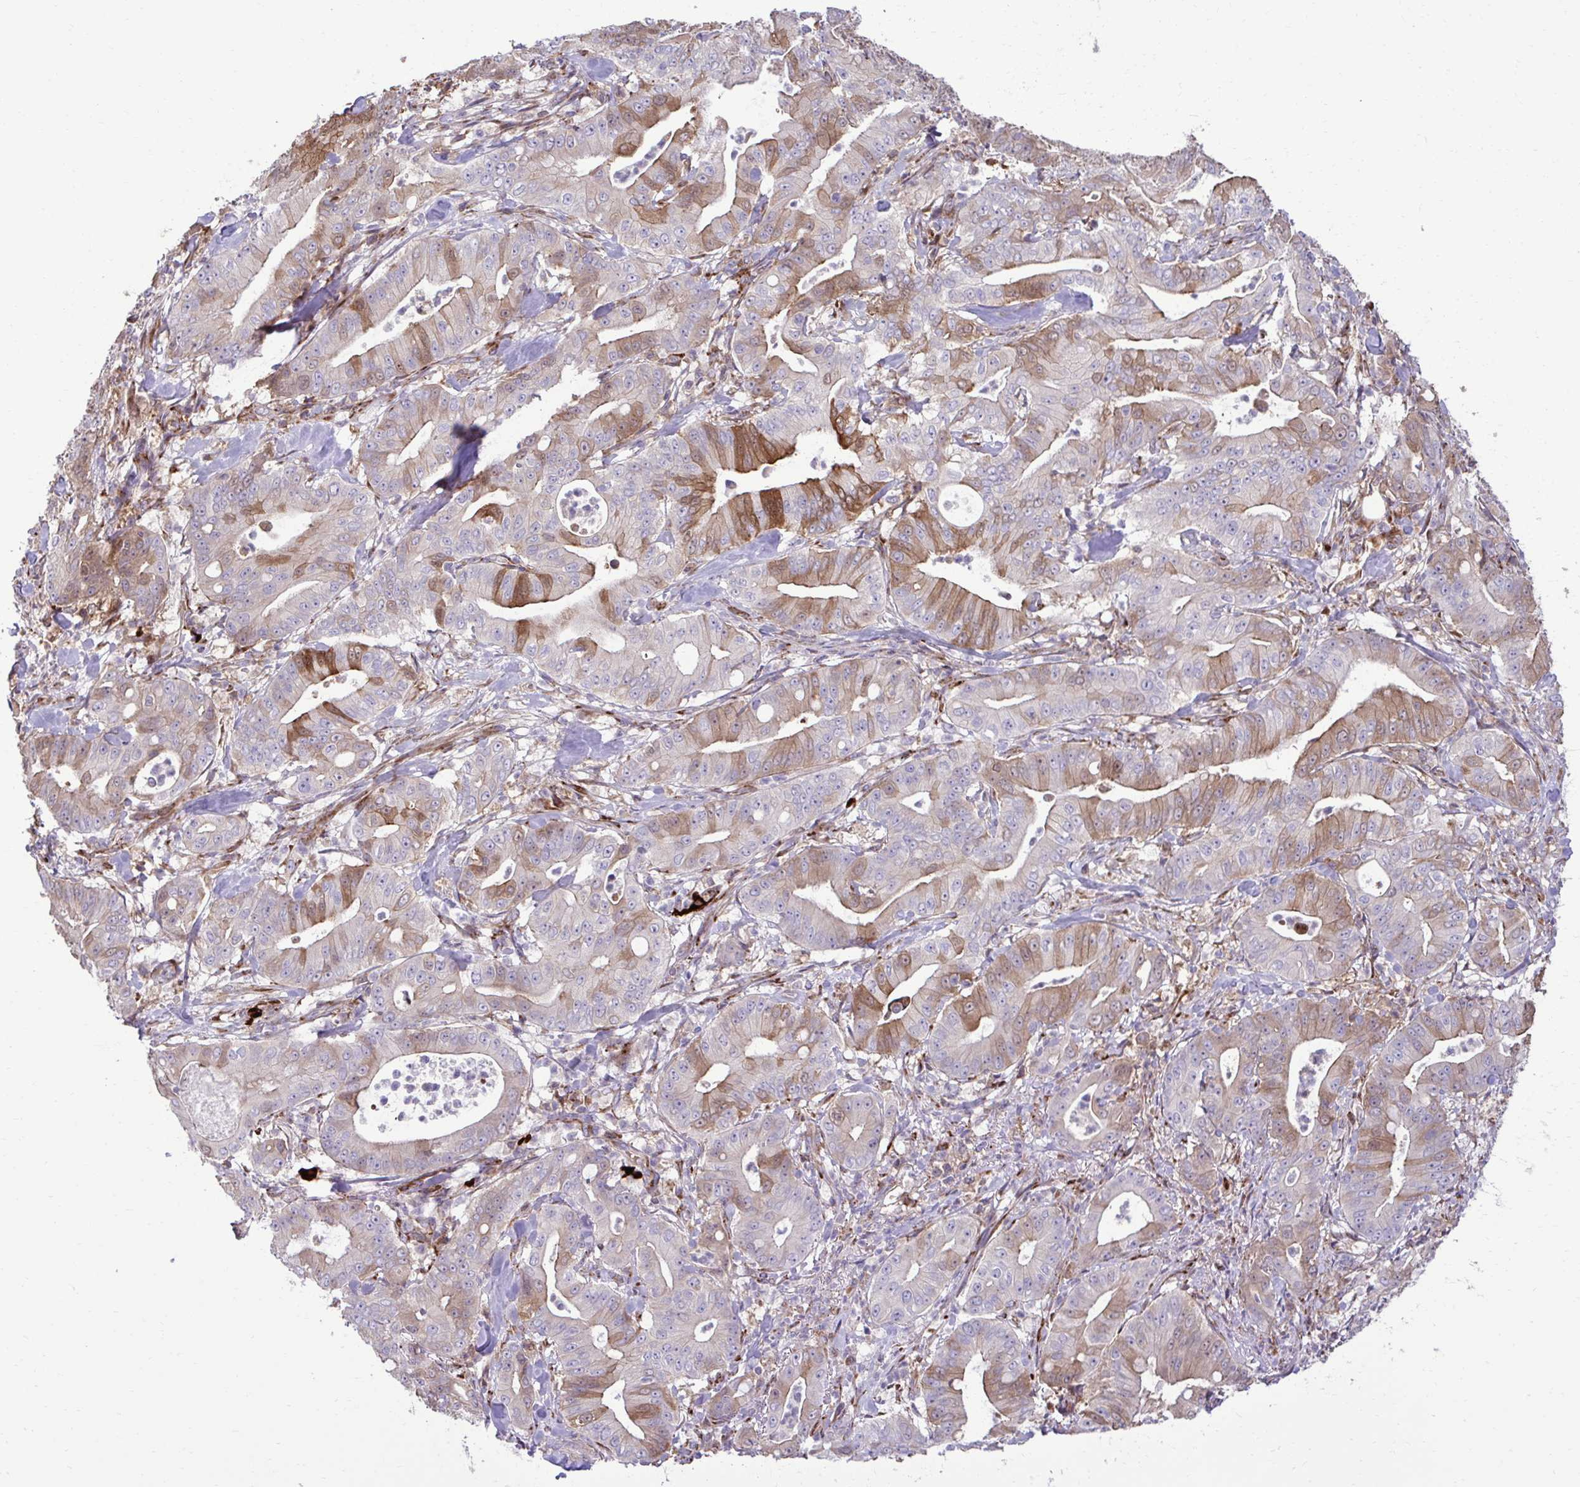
{"staining": {"intensity": "moderate", "quantity": "<25%", "location": "cytoplasmic/membranous"}, "tissue": "pancreatic cancer", "cell_type": "Tumor cells", "image_type": "cancer", "snomed": [{"axis": "morphology", "description": "Adenocarcinoma, NOS"}, {"axis": "topography", "description": "Pancreas"}], "caption": "Pancreatic cancer stained with a brown dye reveals moderate cytoplasmic/membranous positive positivity in approximately <25% of tumor cells.", "gene": "LIMS1", "patient": {"sex": "male", "age": 71}}